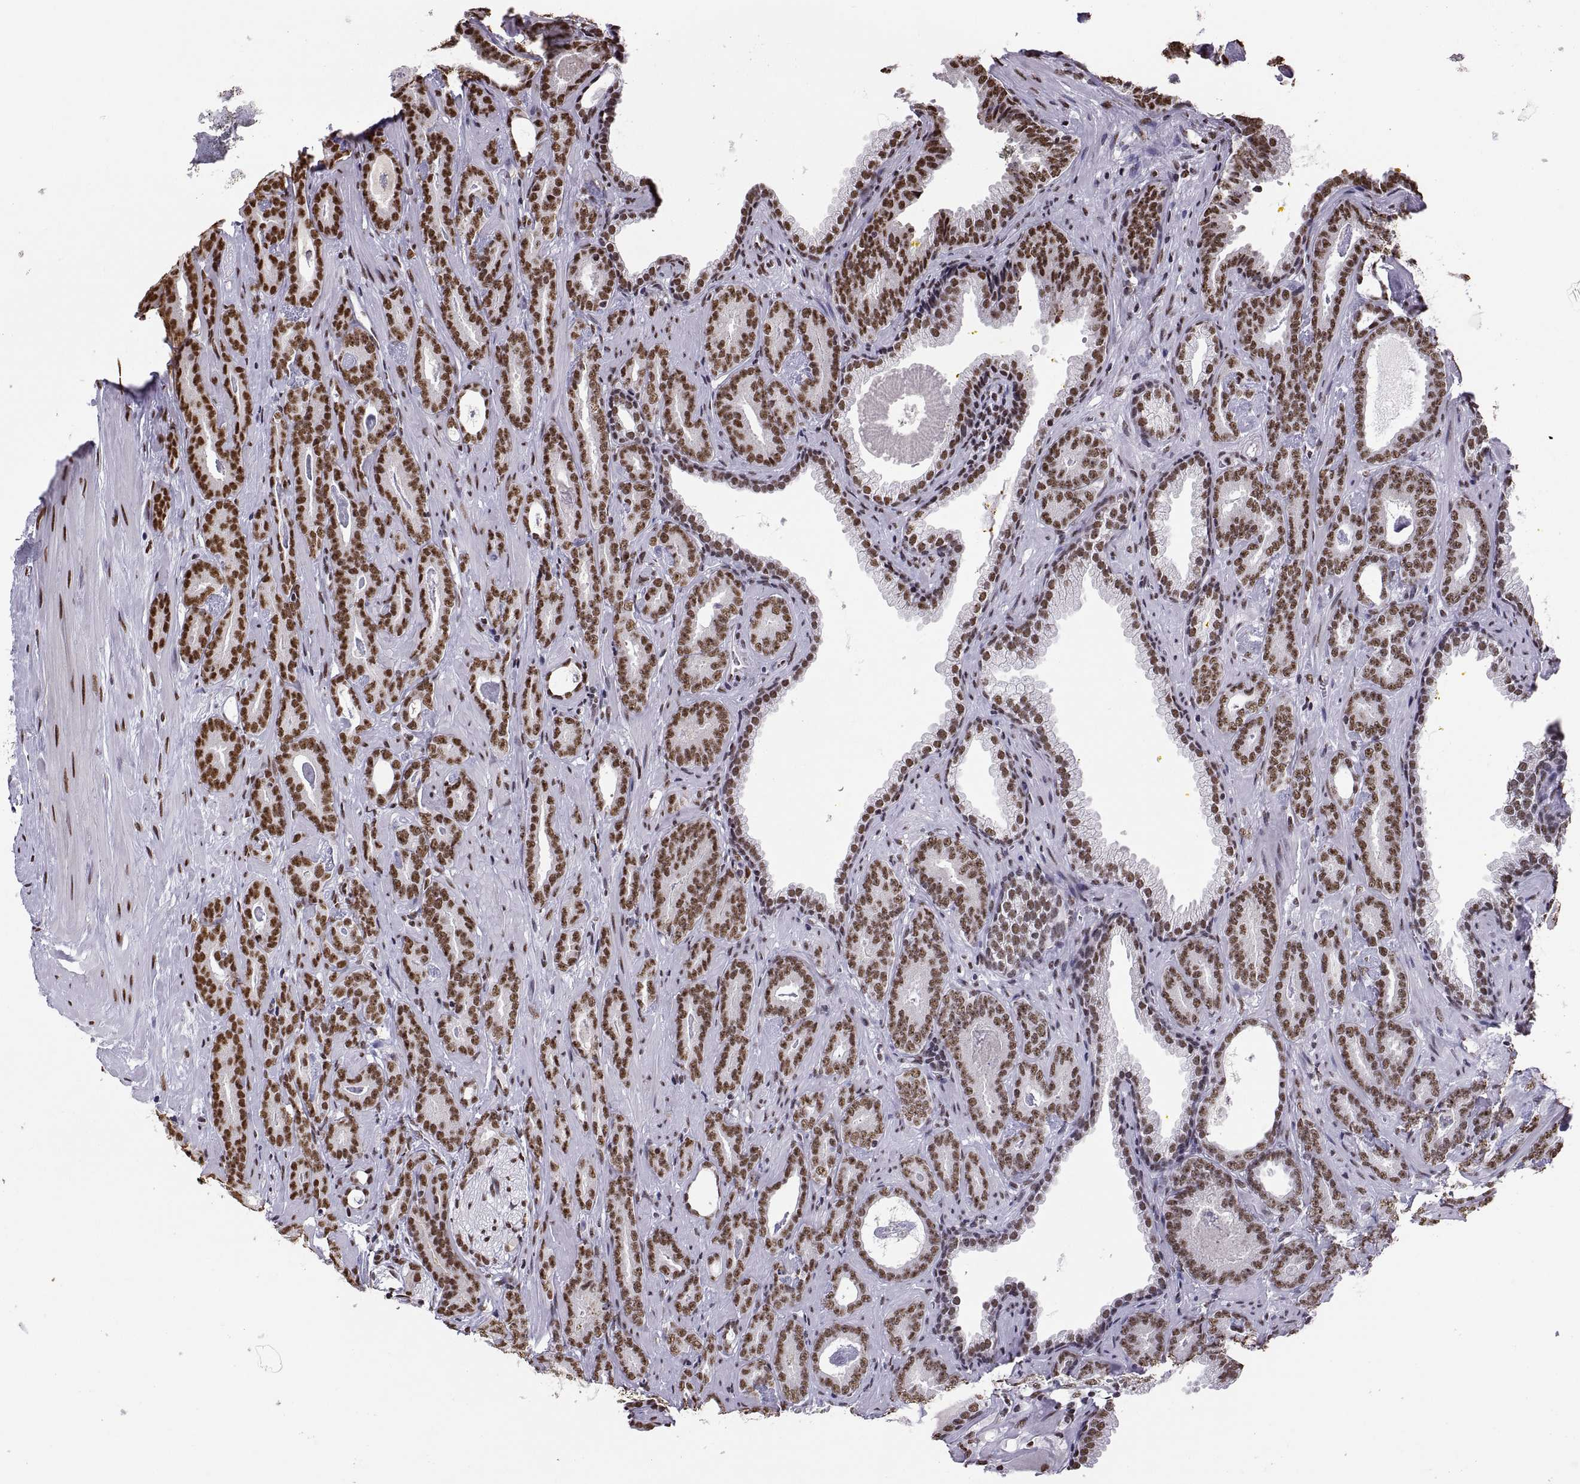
{"staining": {"intensity": "strong", "quantity": "25%-75%", "location": "nuclear"}, "tissue": "prostate cancer", "cell_type": "Tumor cells", "image_type": "cancer", "snomed": [{"axis": "morphology", "description": "Adenocarcinoma, Medium grade"}, {"axis": "topography", "description": "Prostate and seminal vesicle, NOS"}, {"axis": "topography", "description": "Prostate"}], "caption": "Immunohistochemistry micrograph of human medium-grade adenocarcinoma (prostate) stained for a protein (brown), which shows high levels of strong nuclear positivity in approximately 25%-75% of tumor cells.", "gene": "SNAI1", "patient": {"sex": "male", "age": 54}}